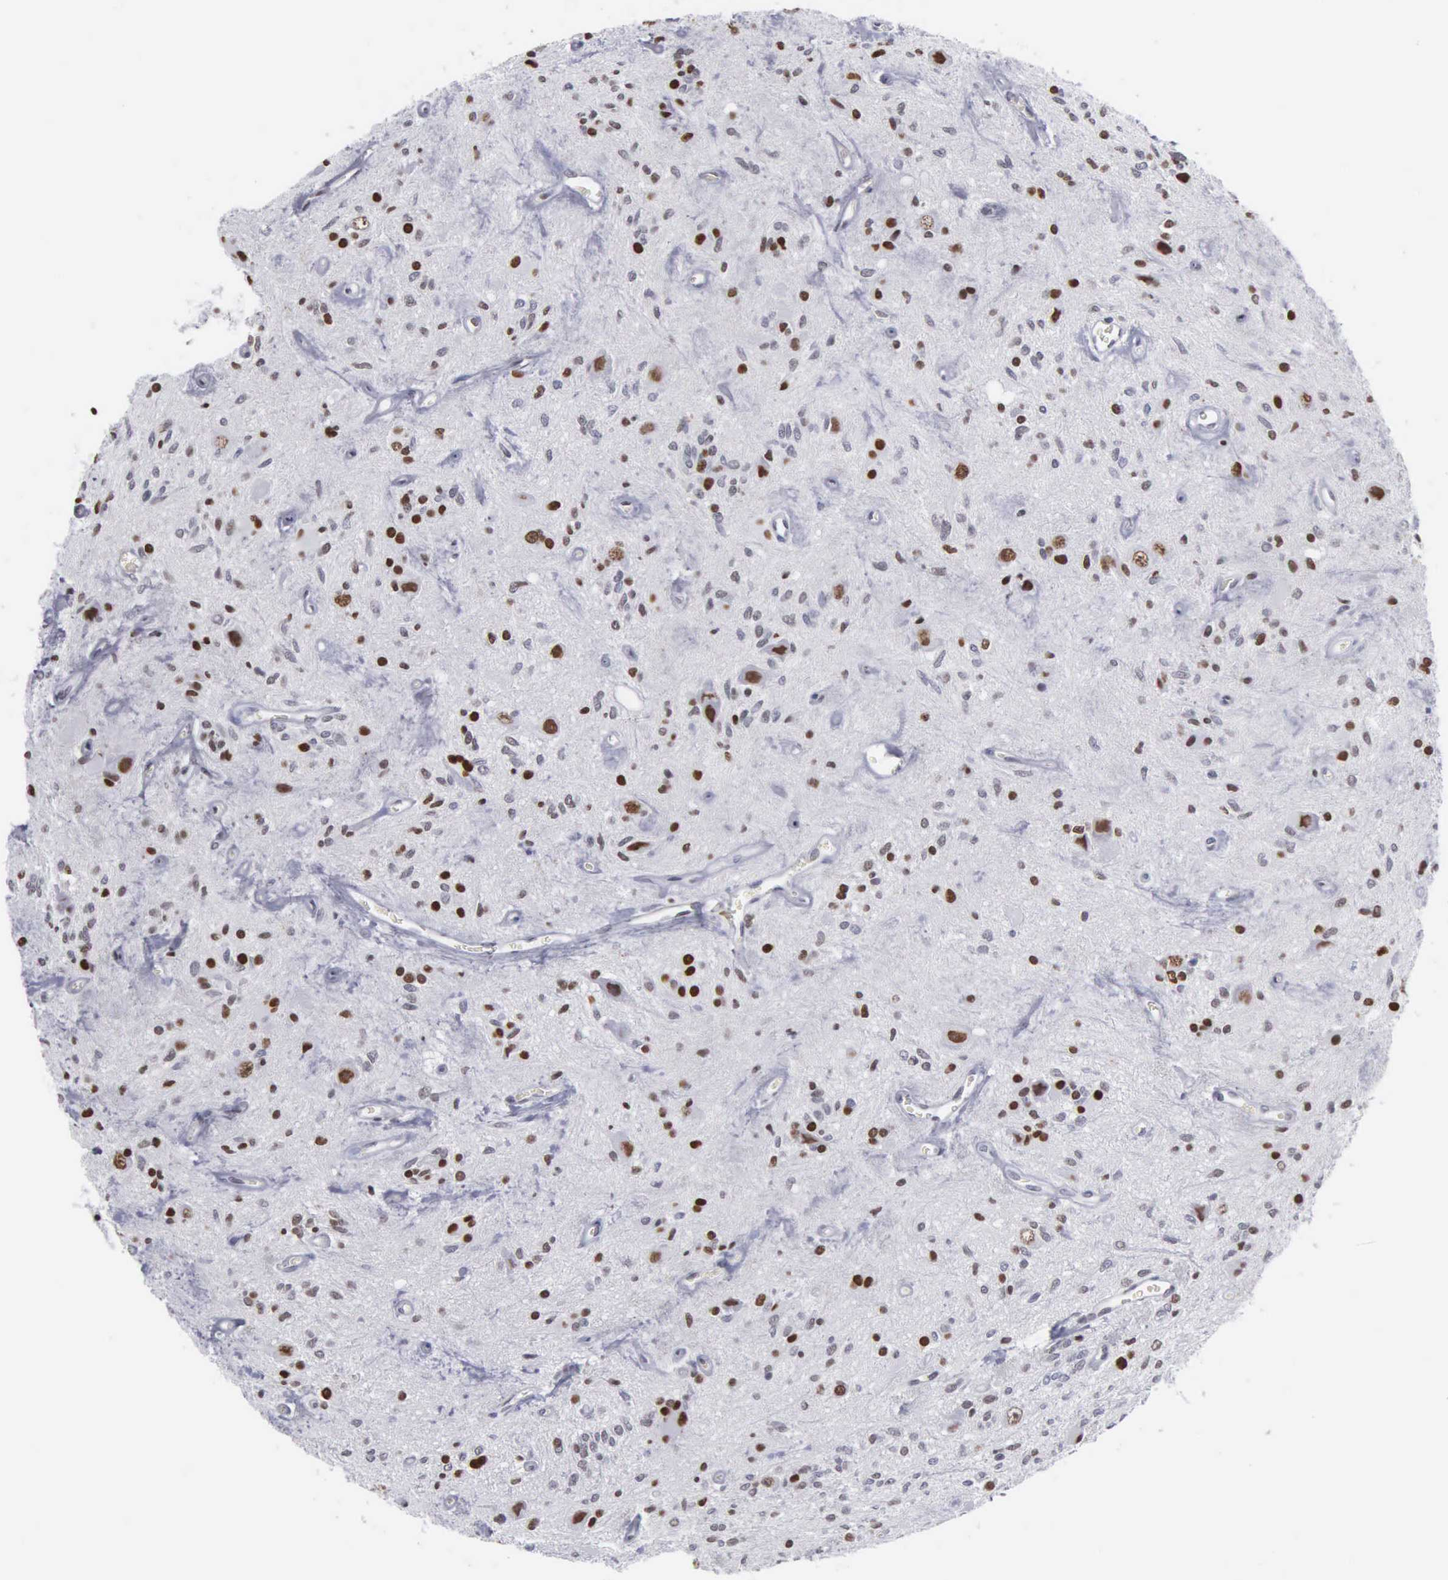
{"staining": {"intensity": "moderate", "quantity": "25%-75%", "location": "nuclear"}, "tissue": "glioma", "cell_type": "Tumor cells", "image_type": "cancer", "snomed": [{"axis": "morphology", "description": "Glioma, malignant, Low grade"}, {"axis": "topography", "description": "Brain"}], "caption": "Brown immunohistochemical staining in low-grade glioma (malignant) reveals moderate nuclear positivity in approximately 25%-75% of tumor cells.", "gene": "CCNG1", "patient": {"sex": "female", "age": 15}}